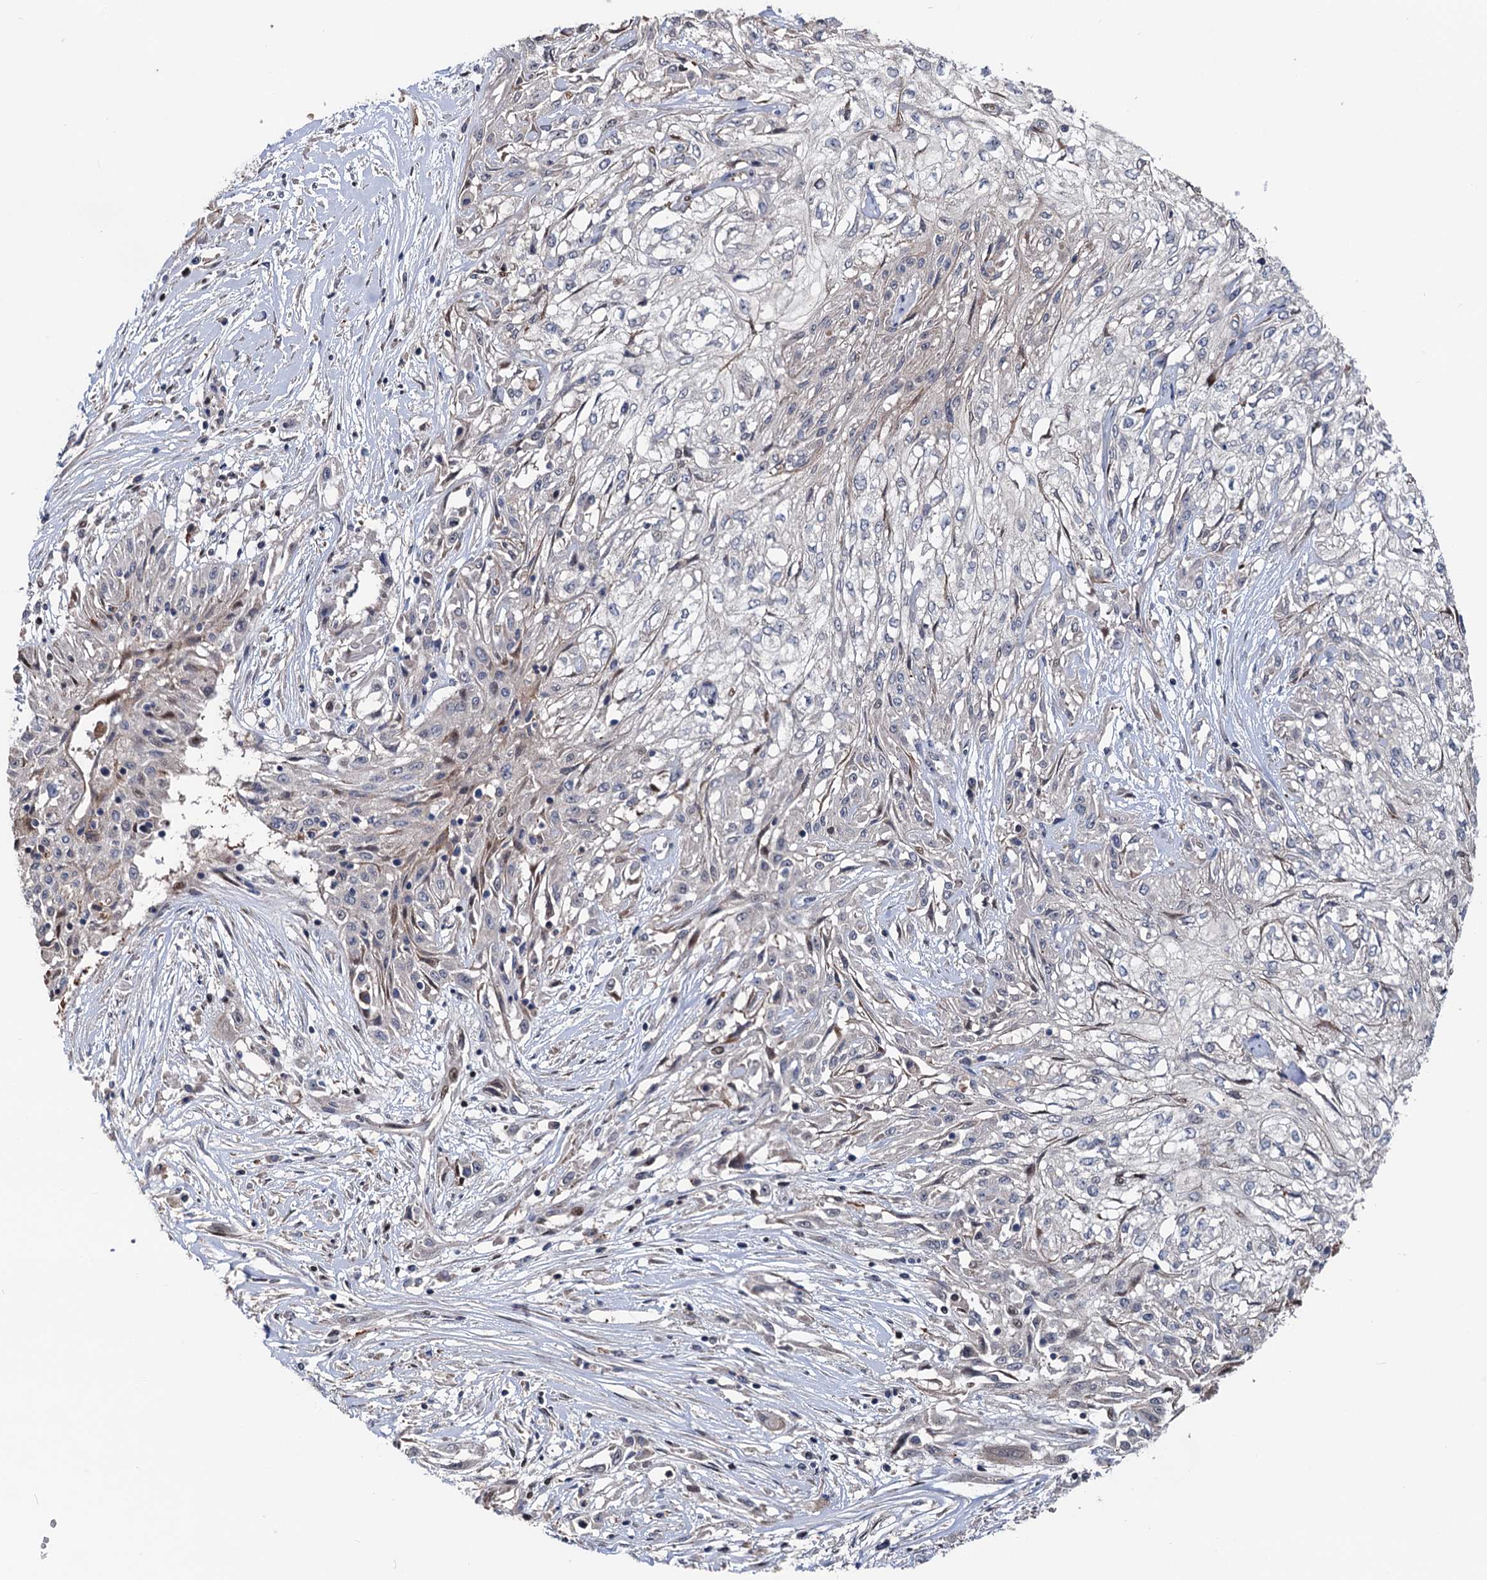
{"staining": {"intensity": "negative", "quantity": "none", "location": "none"}, "tissue": "skin cancer", "cell_type": "Tumor cells", "image_type": "cancer", "snomed": [{"axis": "morphology", "description": "Squamous cell carcinoma, NOS"}, {"axis": "morphology", "description": "Squamous cell carcinoma, metastatic, NOS"}, {"axis": "topography", "description": "Skin"}, {"axis": "topography", "description": "Lymph node"}], "caption": "Tumor cells show no significant protein staining in skin metastatic squamous cell carcinoma.", "gene": "UBR1", "patient": {"sex": "male", "age": 75}}